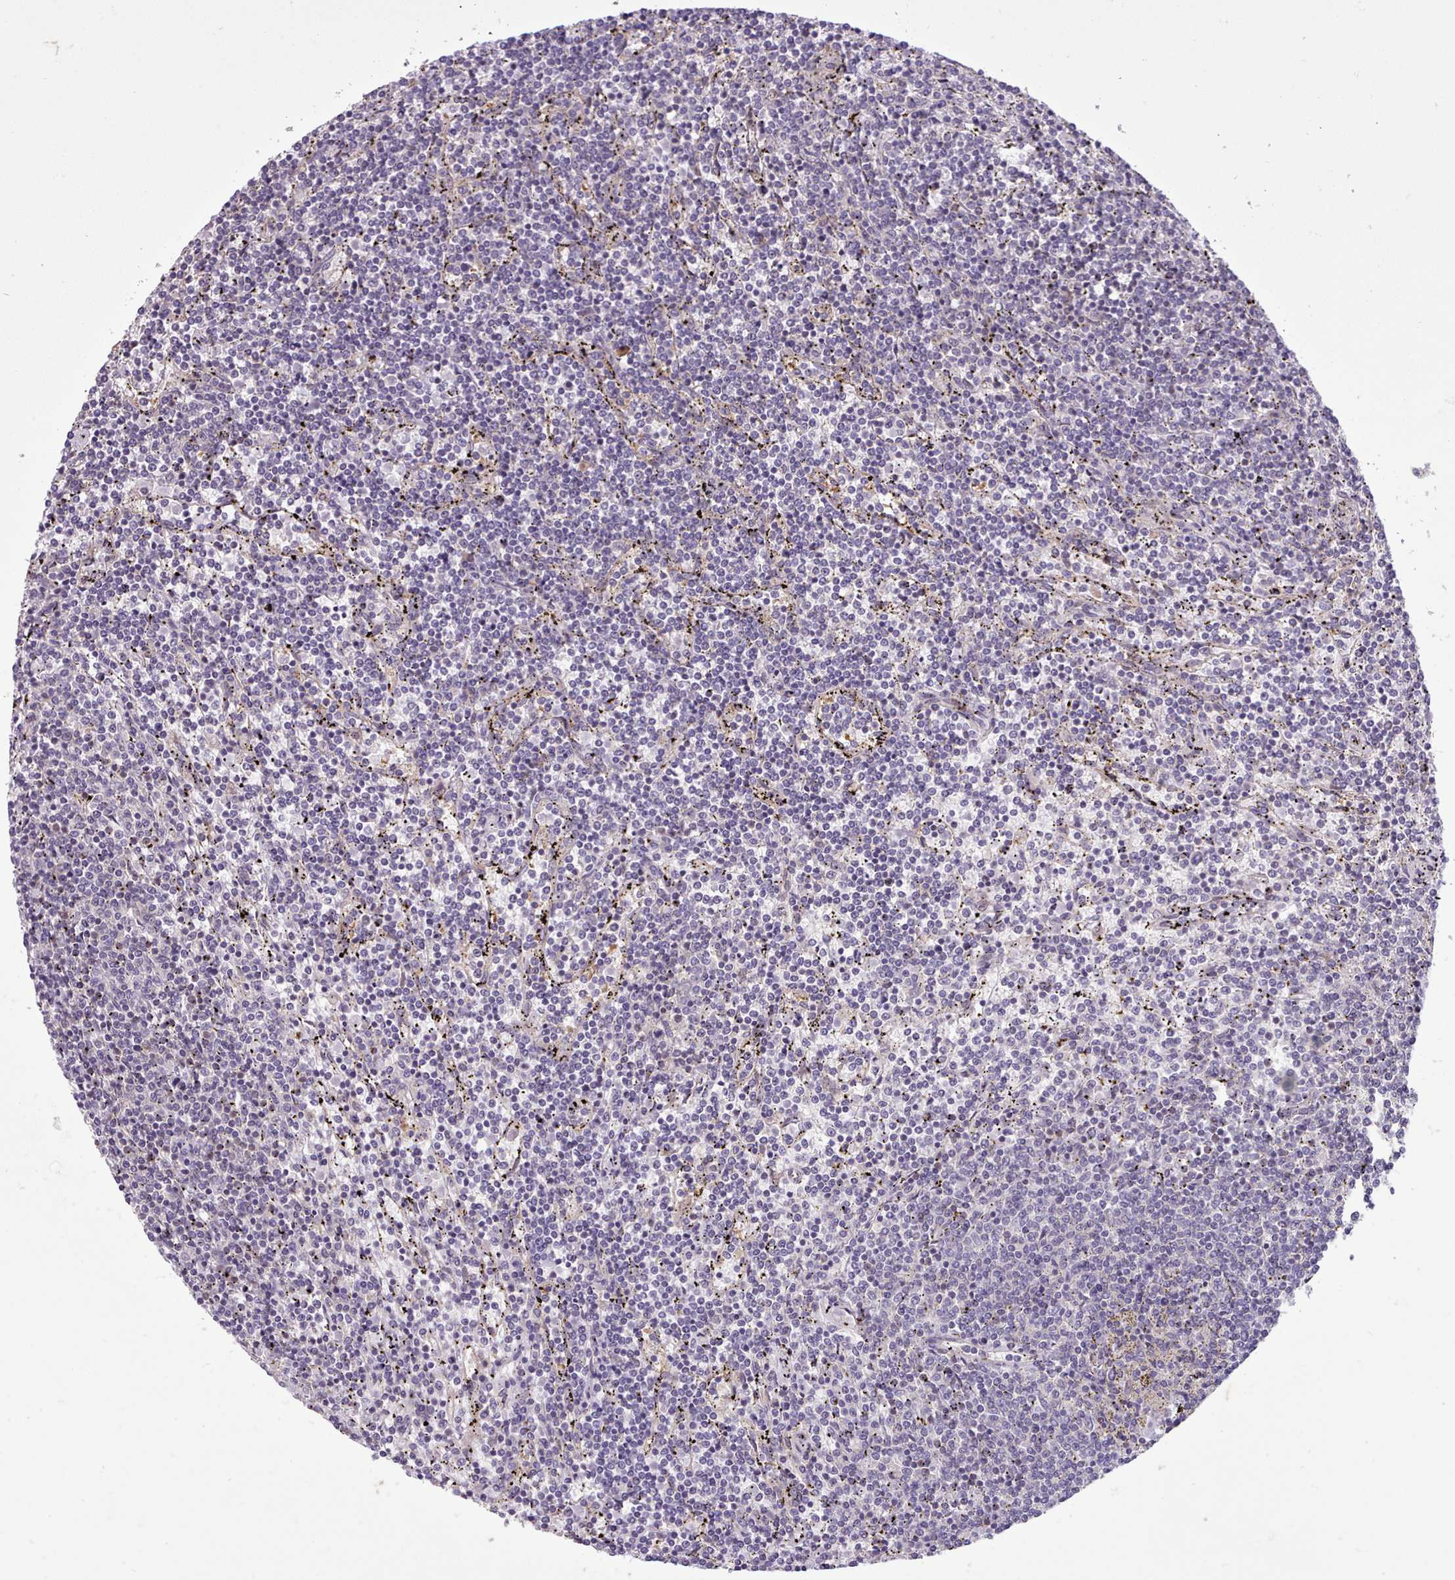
{"staining": {"intensity": "negative", "quantity": "none", "location": "none"}, "tissue": "lymphoma", "cell_type": "Tumor cells", "image_type": "cancer", "snomed": [{"axis": "morphology", "description": "Malignant lymphoma, non-Hodgkin's type, Low grade"}, {"axis": "topography", "description": "Spleen"}], "caption": "Immunohistochemical staining of human lymphoma reveals no significant expression in tumor cells. (Immunohistochemistry (ihc), brightfield microscopy, high magnification).", "gene": "NMRK1", "patient": {"sex": "female", "age": 50}}